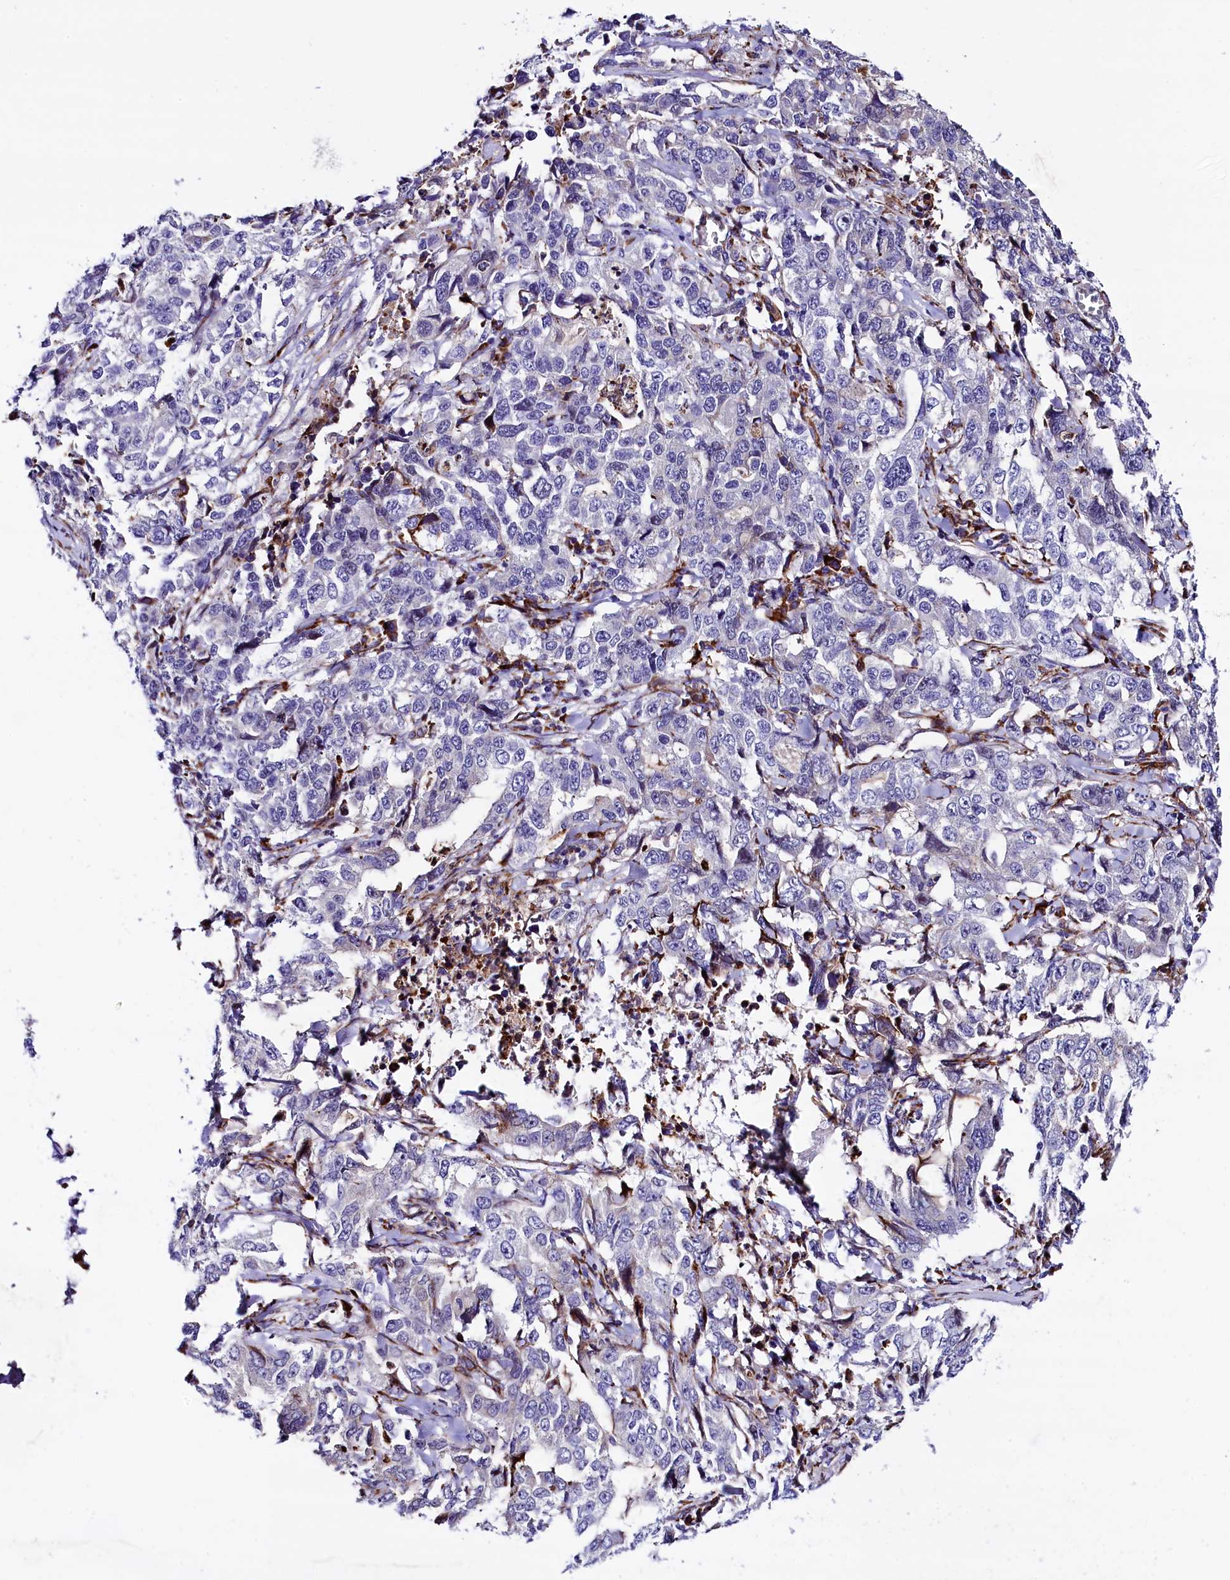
{"staining": {"intensity": "negative", "quantity": "none", "location": "none"}, "tissue": "lung cancer", "cell_type": "Tumor cells", "image_type": "cancer", "snomed": [{"axis": "morphology", "description": "Adenocarcinoma, NOS"}, {"axis": "topography", "description": "Lung"}], "caption": "The photomicrograph shows no staining of tumor cells in adenocarcinoma (lung).", "gene": "CMTR2", "patient": {"sex": "female", "age": 51}}